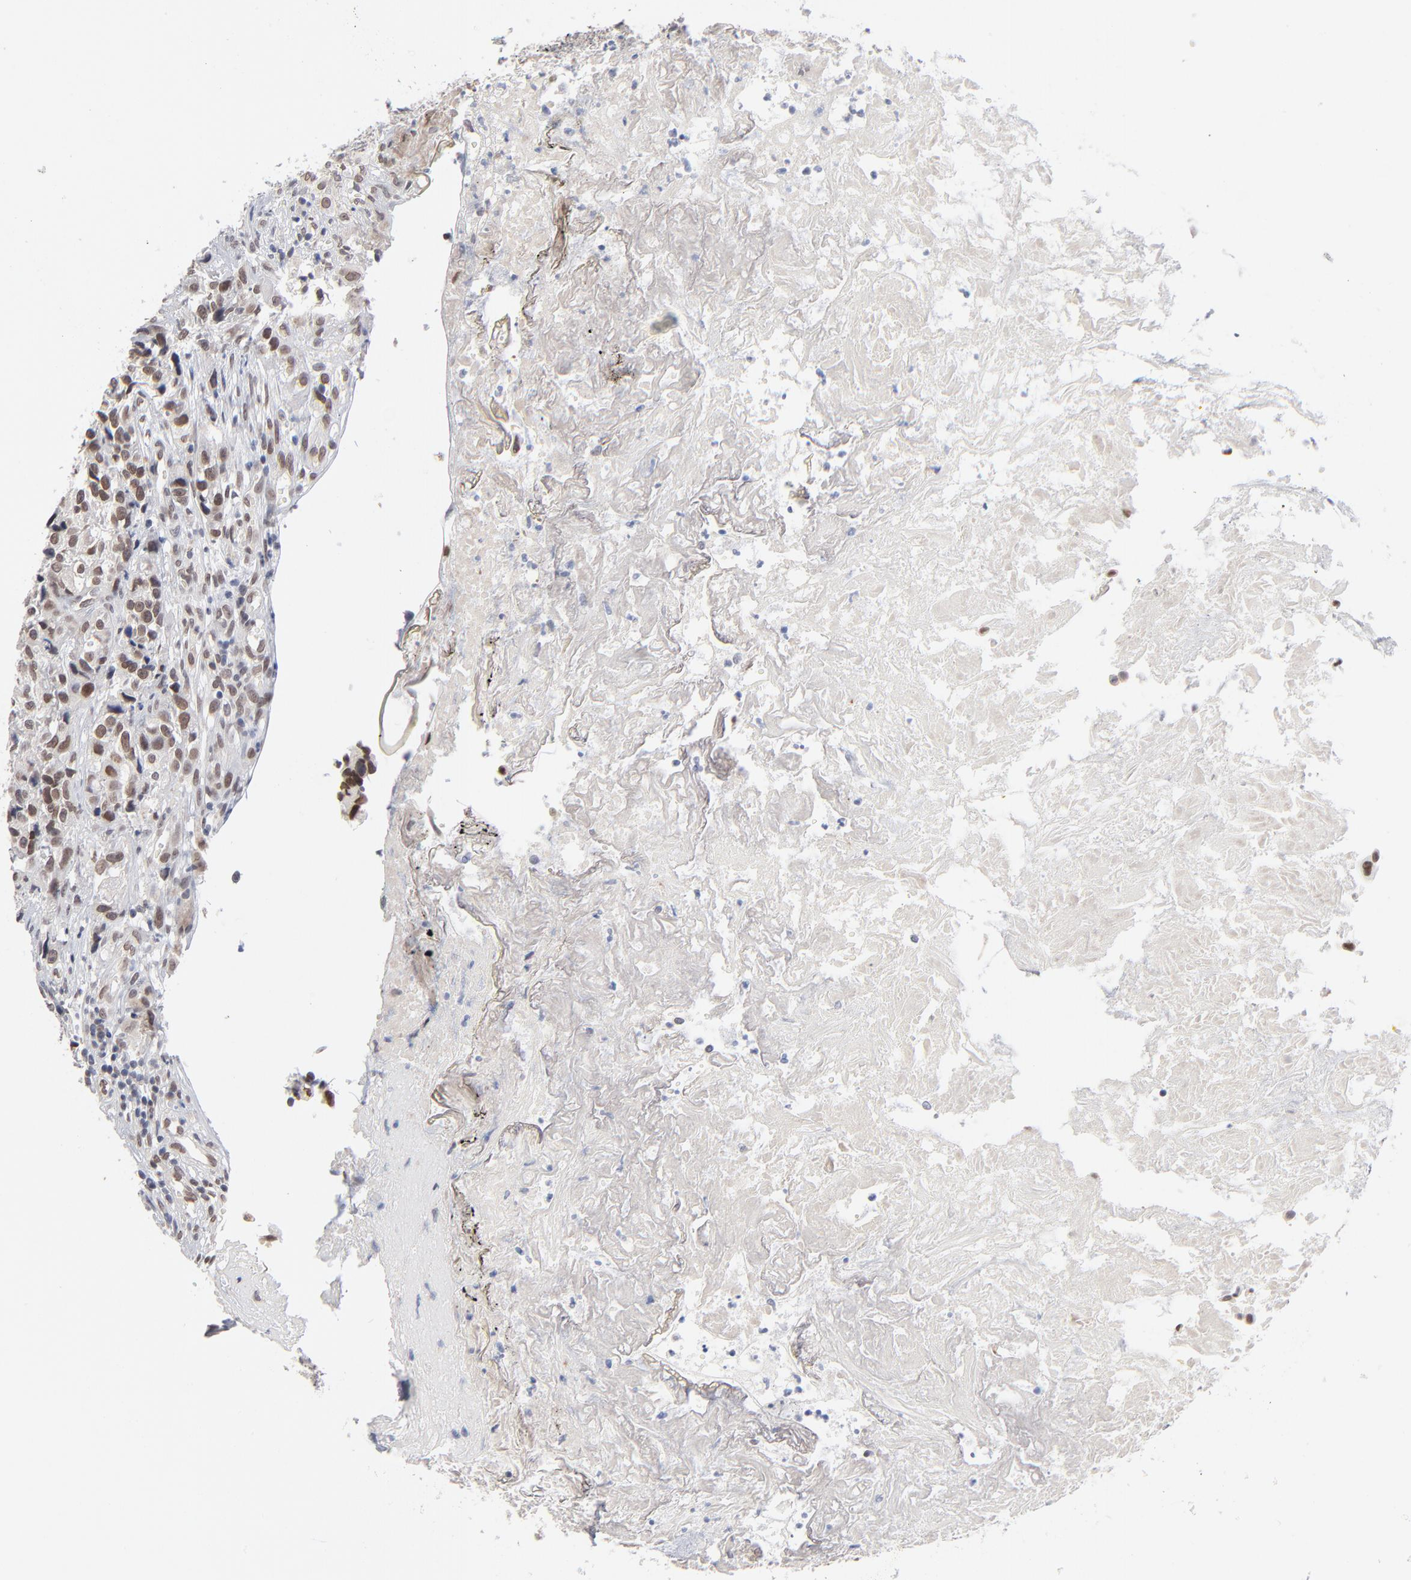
{"staining": {"intensity": "weak", "quantity": "<25%", "location": "nuclear"}, "tissue": "urothelial cancer", "cell_type": "Tumor cells", "image_type": "cancer", "snomed": [{"axis": "morphology", "description": "Urothelial carcinoma, High grade"}, {"axis": "topography", "description": "Urinary bladder"}], "caption": "Tumor cells show no significant positivity in urothelial carcinoma (high-grade).", "gene": "MBIP", "patient": {"sex": "female", "age": 81}}